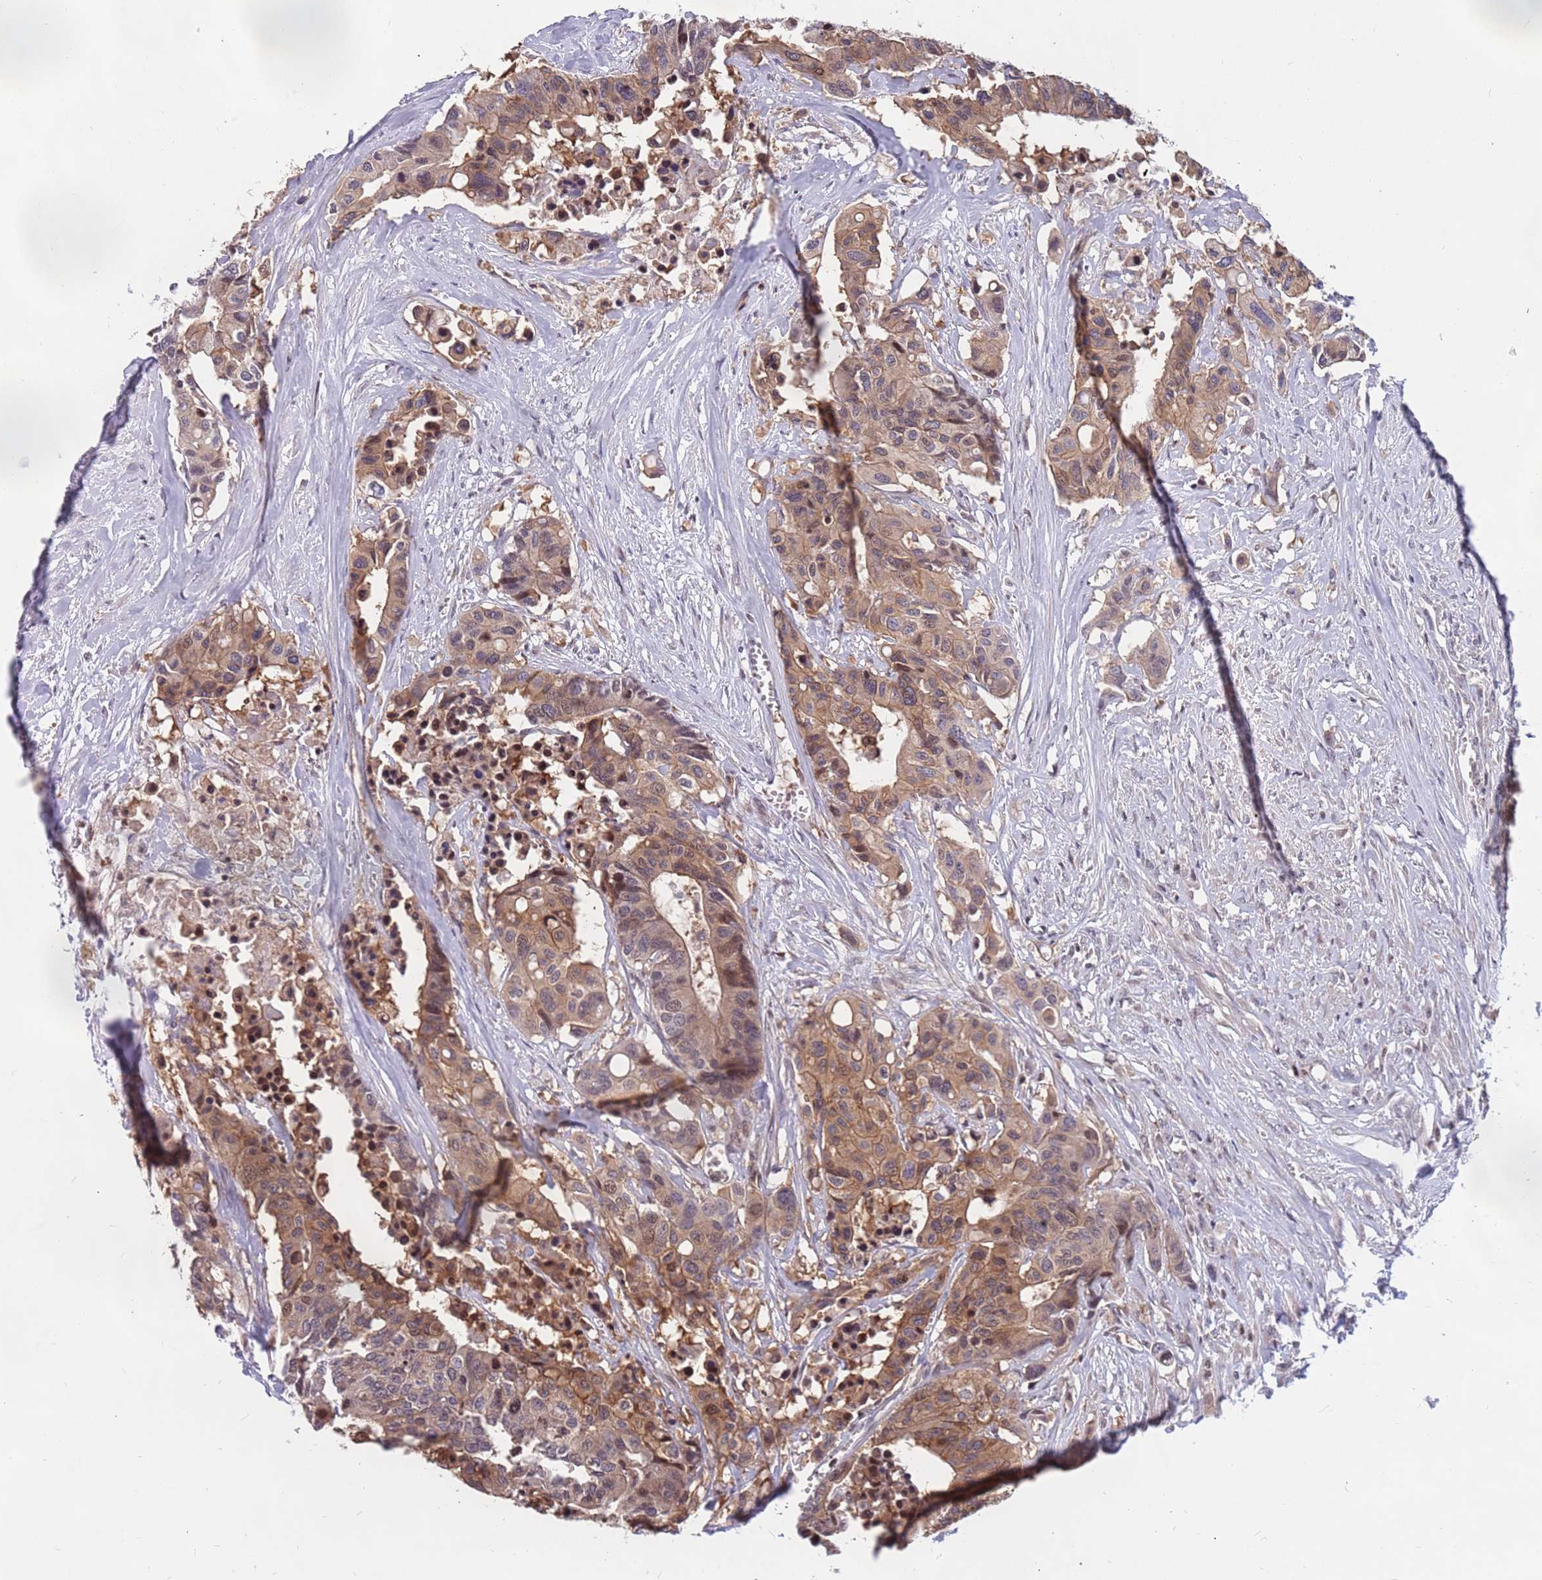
{"staining": {"intensity": "moderate", "quantity": "<25%", "location": "cytoplasmic/membranous,nuclear"}, "tissue": "colorectal cancer", "cell_type": "Tumor cells", "image_type": "cancer", "snomed": [{"axis": "morphology", "description": "Adenocarcinoma, NOS"}, {"axis": "topography", "description": "Colon"}], "caption": "Immunohistochemical staining of colorectal cancer shows low levels of moderate cytoplasmic/membranous and nuclear protein positivity in about <25% of tumor cells.", "gene": "ARHGEF5", "patient": {"sex": "male", "age": 77}}